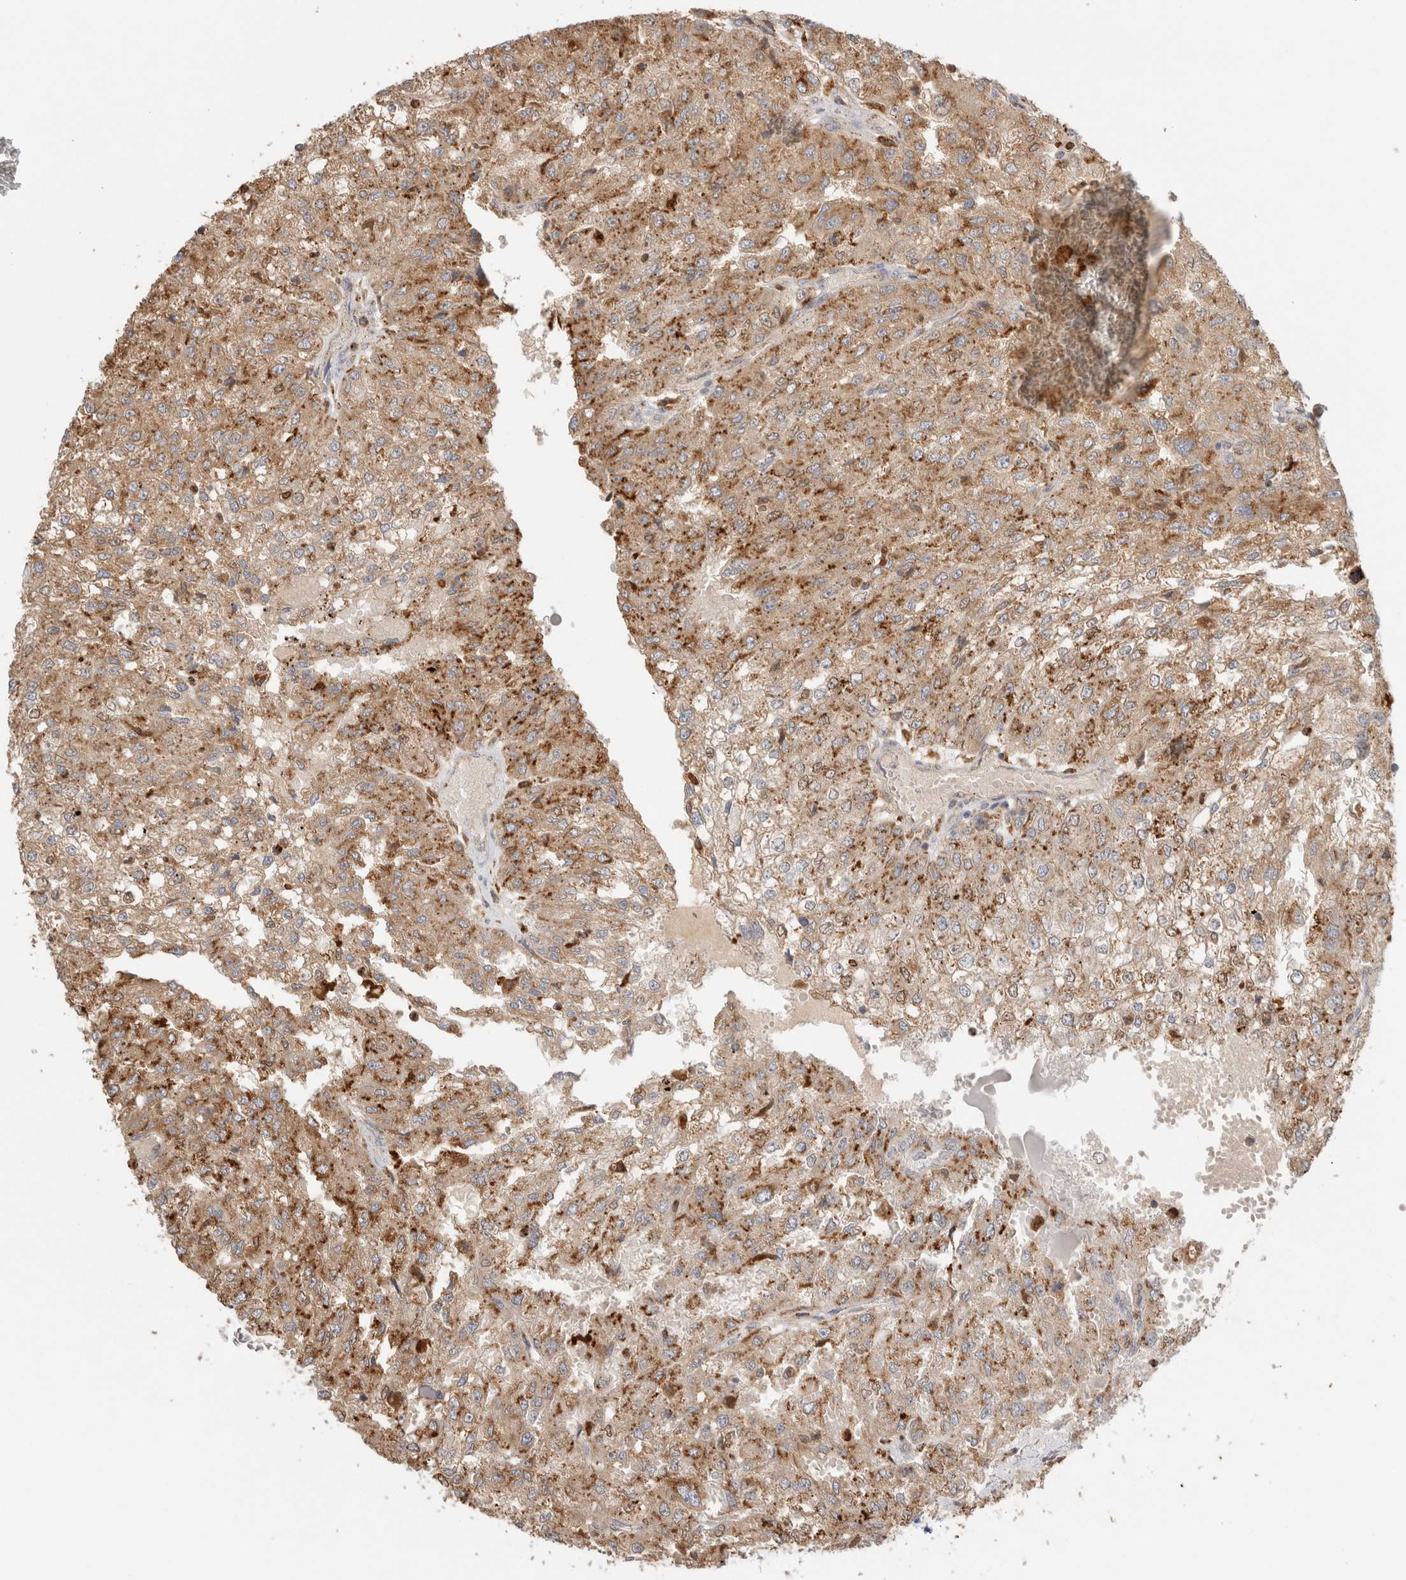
{"staining": {"intensity": "moderate", "quantity": ">75%", "location": "cytoplasmic/membranous"}, "tissue": "renal cancer", "cell_type": "Tumor cells", "image_type": "cancer", "snomed": [{"axis": "morphology", "description": "Adenocarcinoma, NOS"}, {"axis": "topography", "description": "Kidney"}], "caption": "Protein expression analysis of human adenocarcinoma (renal) reveals moderate cytoplasmic/membranous staining in about >75% of tumor cells.", "gene": "GNS", "patient": {"sex": "female", "age": 54}}